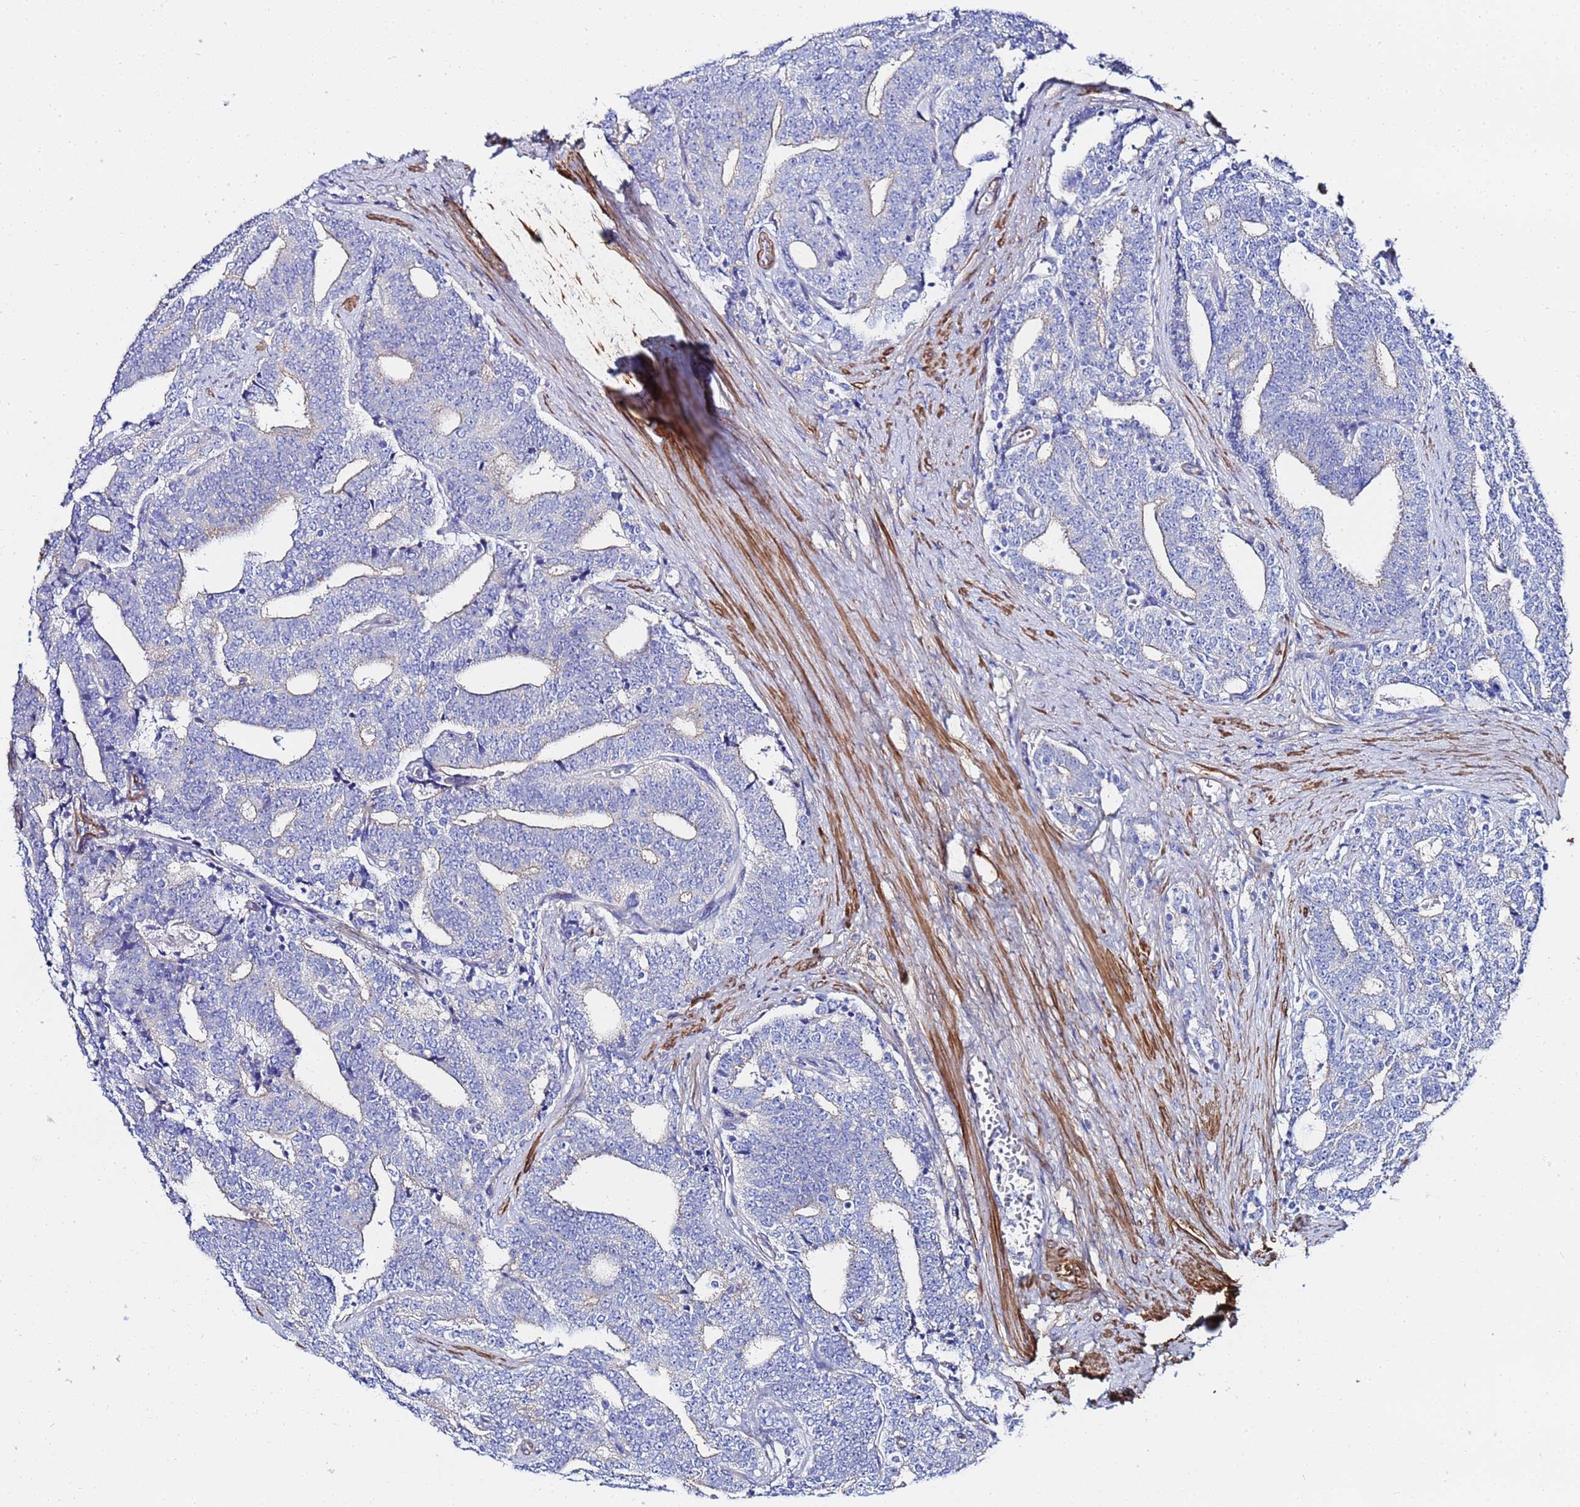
{"staining": {"intensity": "negative", "quantity": "none", "location": "none"}, "tissue": "prostate cancer", "cell_type": "Tumor cells", "image_type": "cancer", "snomed": [{"axis": "morphology", "description": "Adenocarcinoma, High grade"}, {"axis": "topography", "description": "Prostate and seminal vesicle, NOS"}], "caption": "Tumor cells are negative for protein expression in human prostate cancer (adenocarcinoma (high-grade)).", "gene": "RAB39B", "patient": {"sex": "male", "age": 67}}